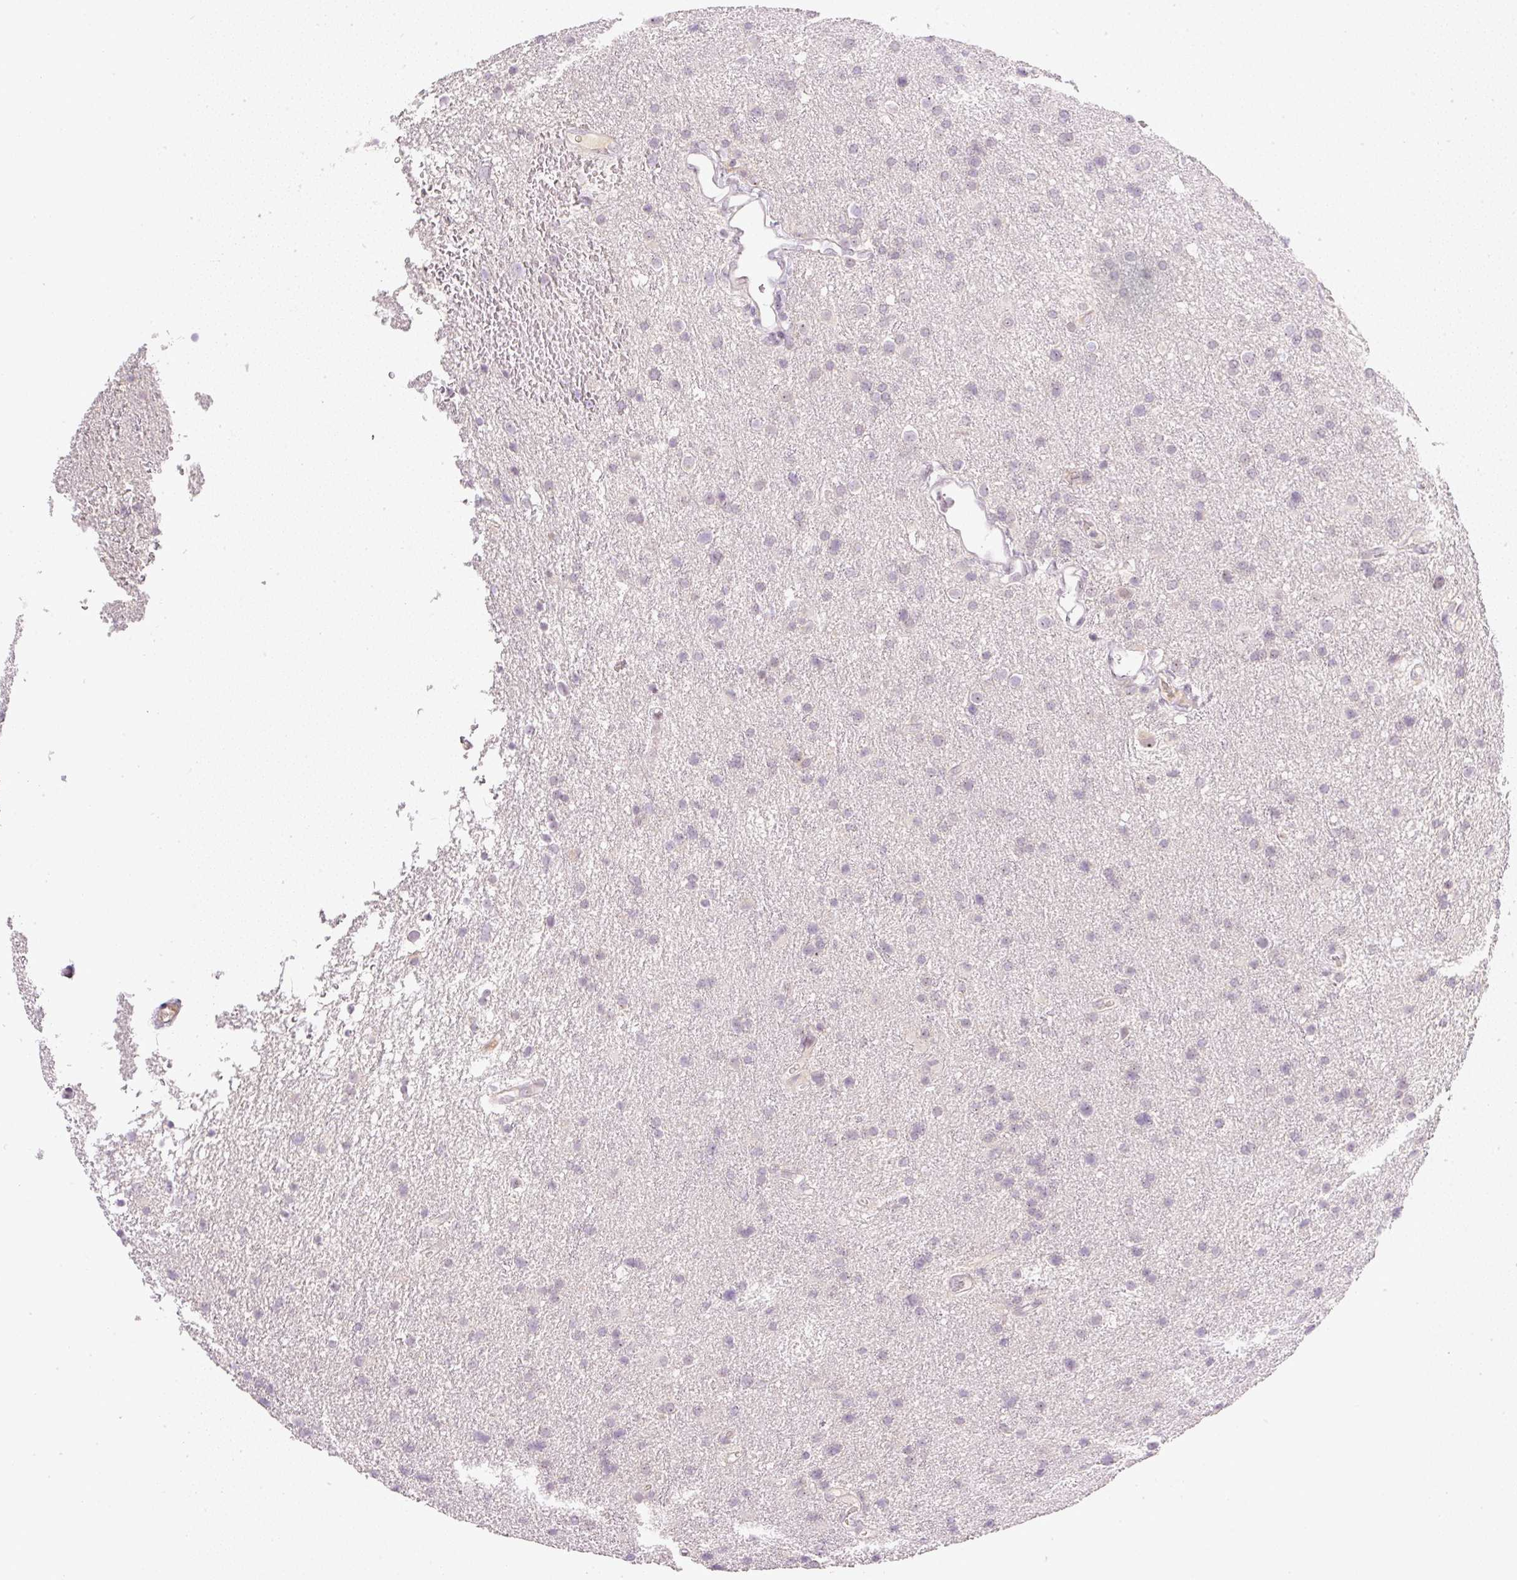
{"staining": {"intensity": "negative", "quantity": "none", "location": "none"}, "tissue": "glioma", "cell_type": "Tumor cells", "image_type": "cancer", "snomed": [{"axis": "morphology", "description": "Glioma, malignant, Low grade"}, {"axis": "topography", "description": "Brain"}], "caption": "Image shows no protein positivity in tumor cells of glioma tissue. (DAB (3,3'-diaminobenzidine) immunohistochemistry, high magnification).", "gene": "AAR2", "patient": {"sex": "female", "age": 32}}